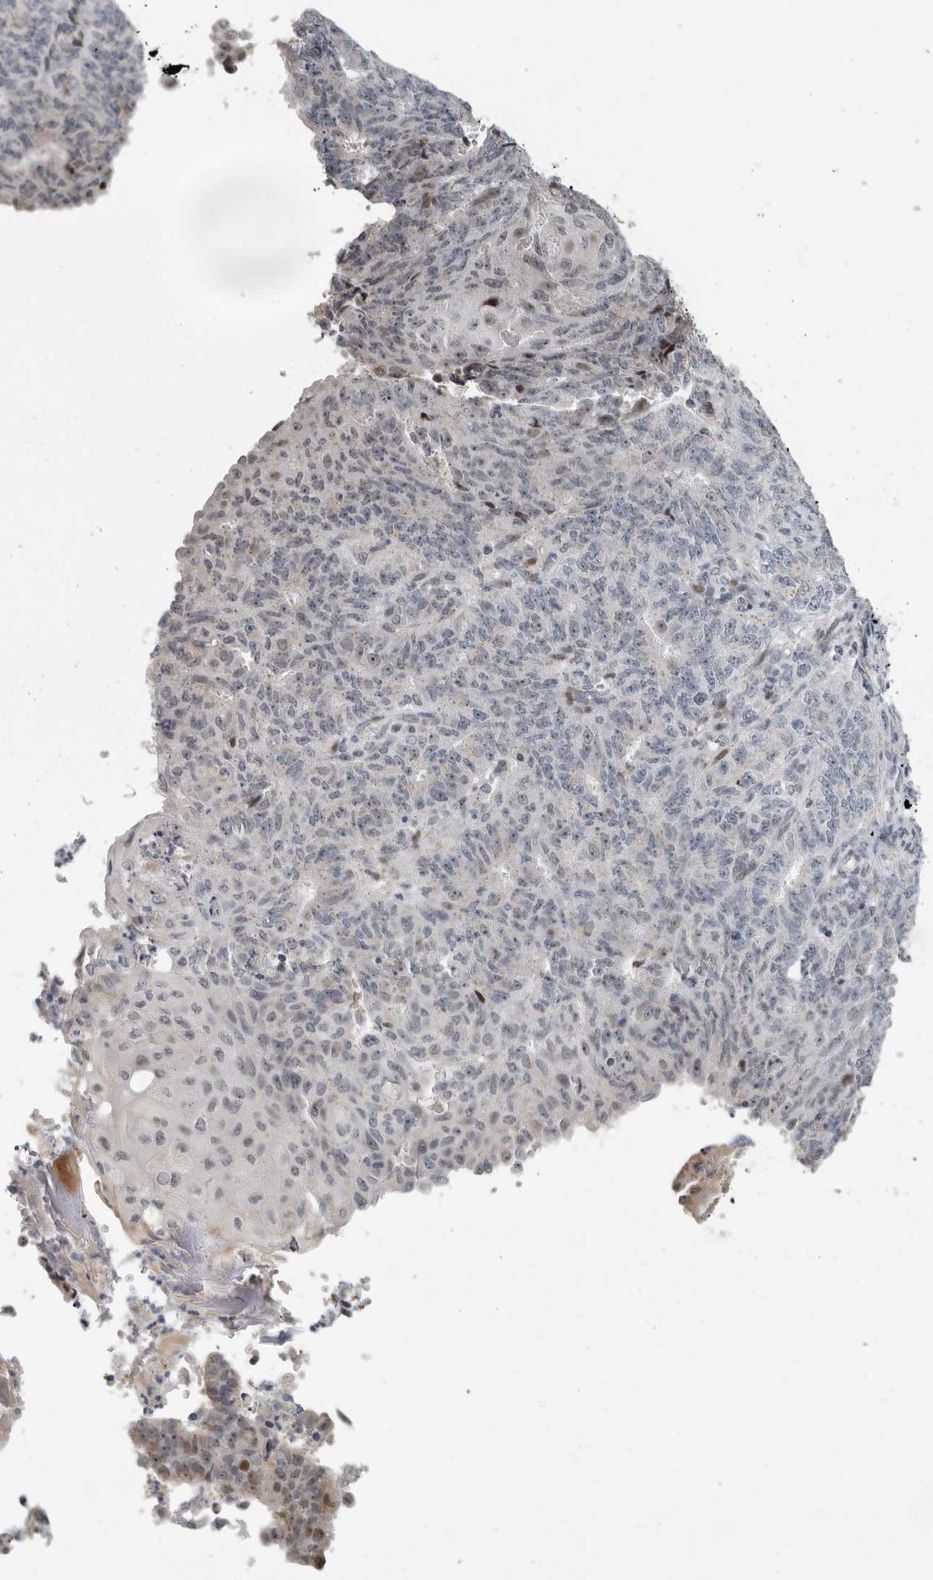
{"staining": {"intensity": "weak", "quantity": "<25%", "location": "nuclear"}, "tissue": "endometrial cancer", "cell_type": "Tumor cells", "image_type": "cancer", "snomed": [{"axis": "morphology", "description": "Adenocarcinoma, NOS"}, {"axis": "topography", "description": "Endometrium"}], "caption": "The micrograph reveals no staining of tumor cells in endometrial adenocarcinoma. The staining is performed using DAB brown chromogen with nuclei counter-stained in using hematoxylin.", "gene": "PCMTD1", "patient": {"sex": "female", "age": 32}}